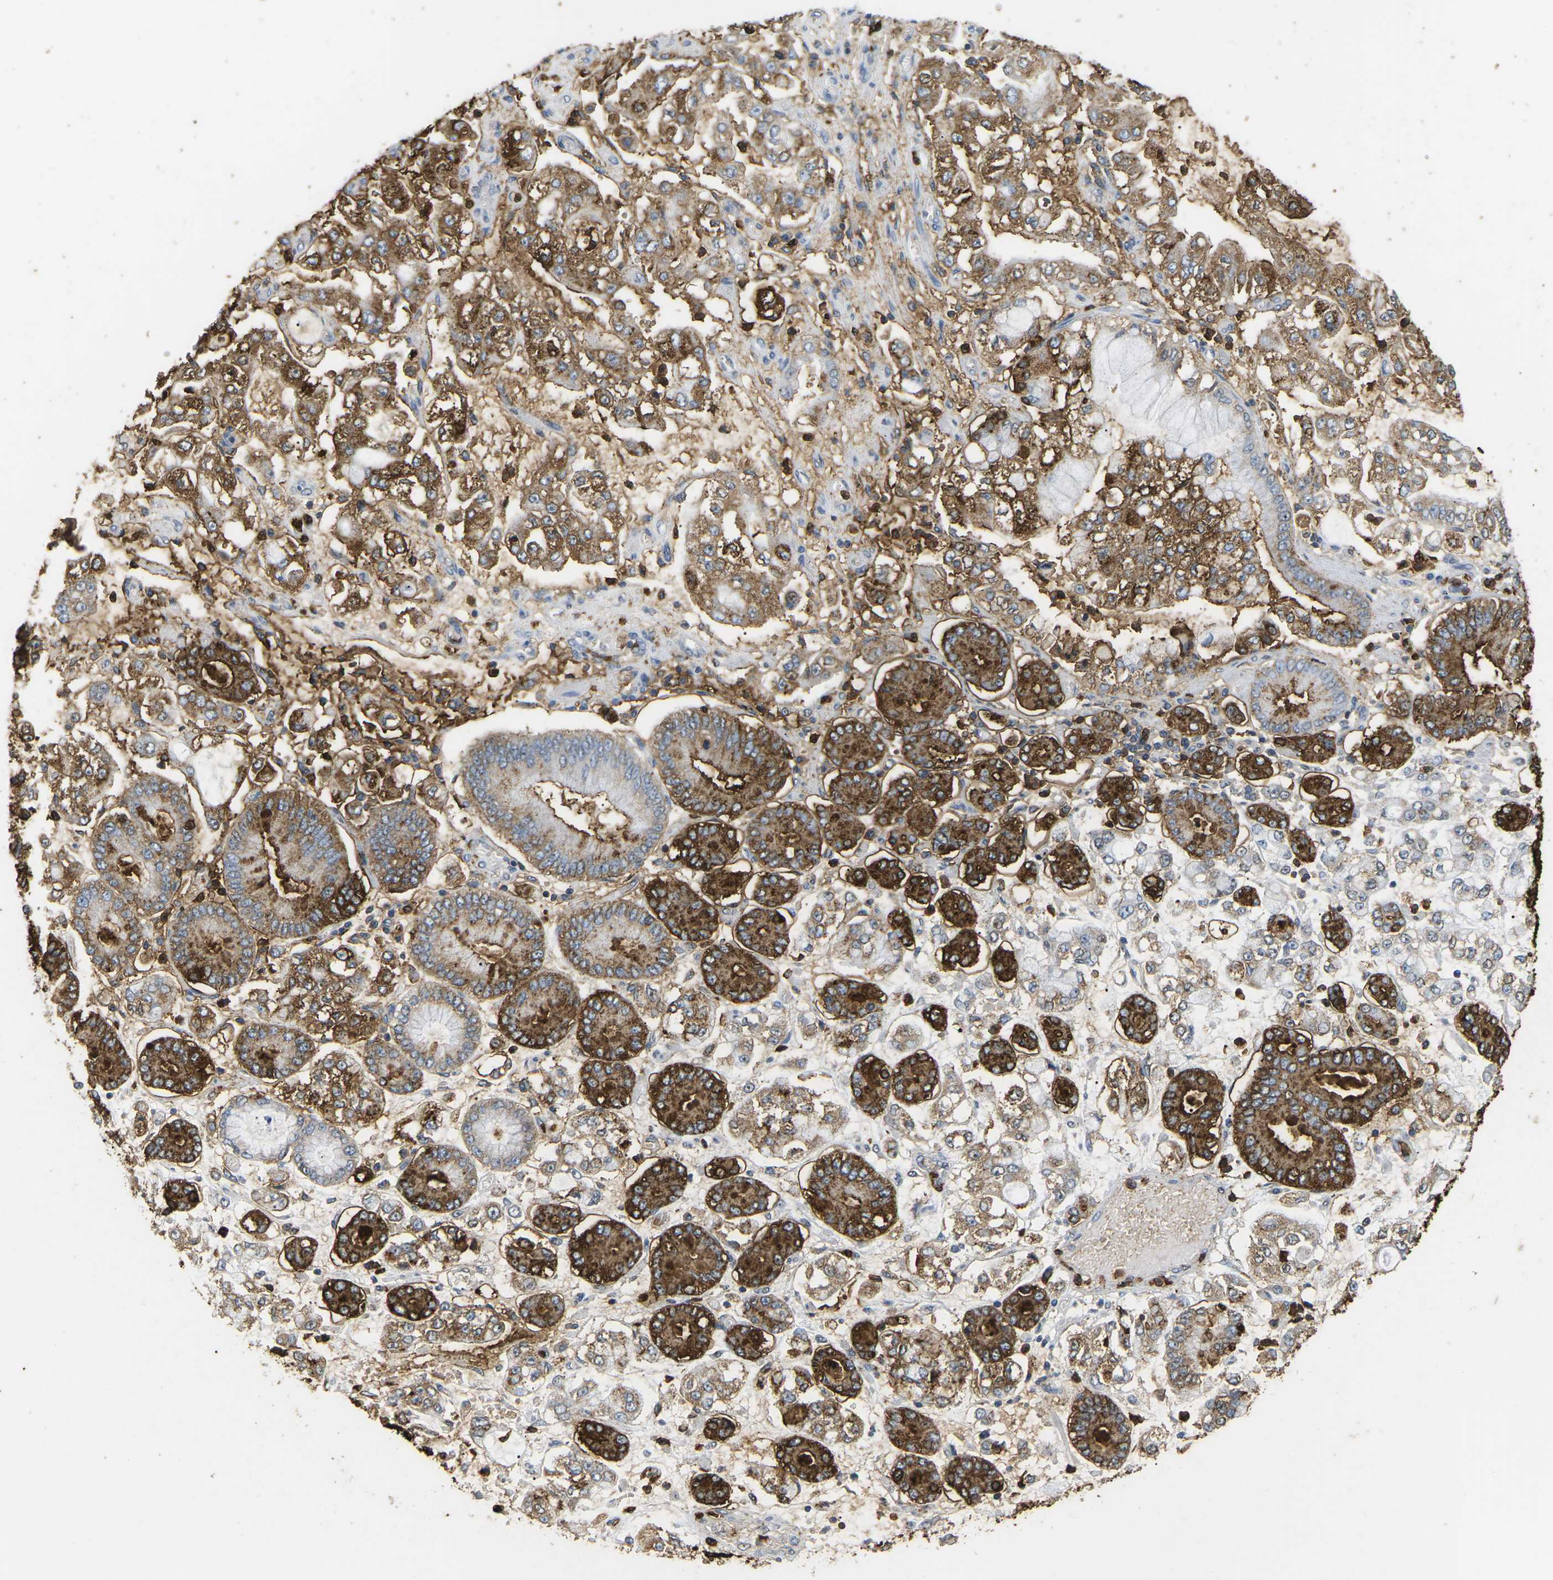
{"staining": {"intensity": "moderate", "quantity": ">75%", "location": "cytoplasmic/membranous"}, "tissue": "stomach cancer", "cell_type": "Tumor cells", "image_type": "cancer", "snomed": [{"axis": "morphology", "description": "Adenocarcinoma, NOS"}, {"axis": "topography", "description": "Stomach"}], "caption": "High-power microscopy captured an immunohistochemistry image of stomach cancer, revealing moderate cytoplasmic/membranous expression in approximately >75% of tumor cells. The staining was performed using DAB to visualize the protein expression in brown, while the nuclei were stained in blue with hematoxylin (Magnification: 20x).", "gene": "ADM", "patient": {"sex": "male", "age": 76}}